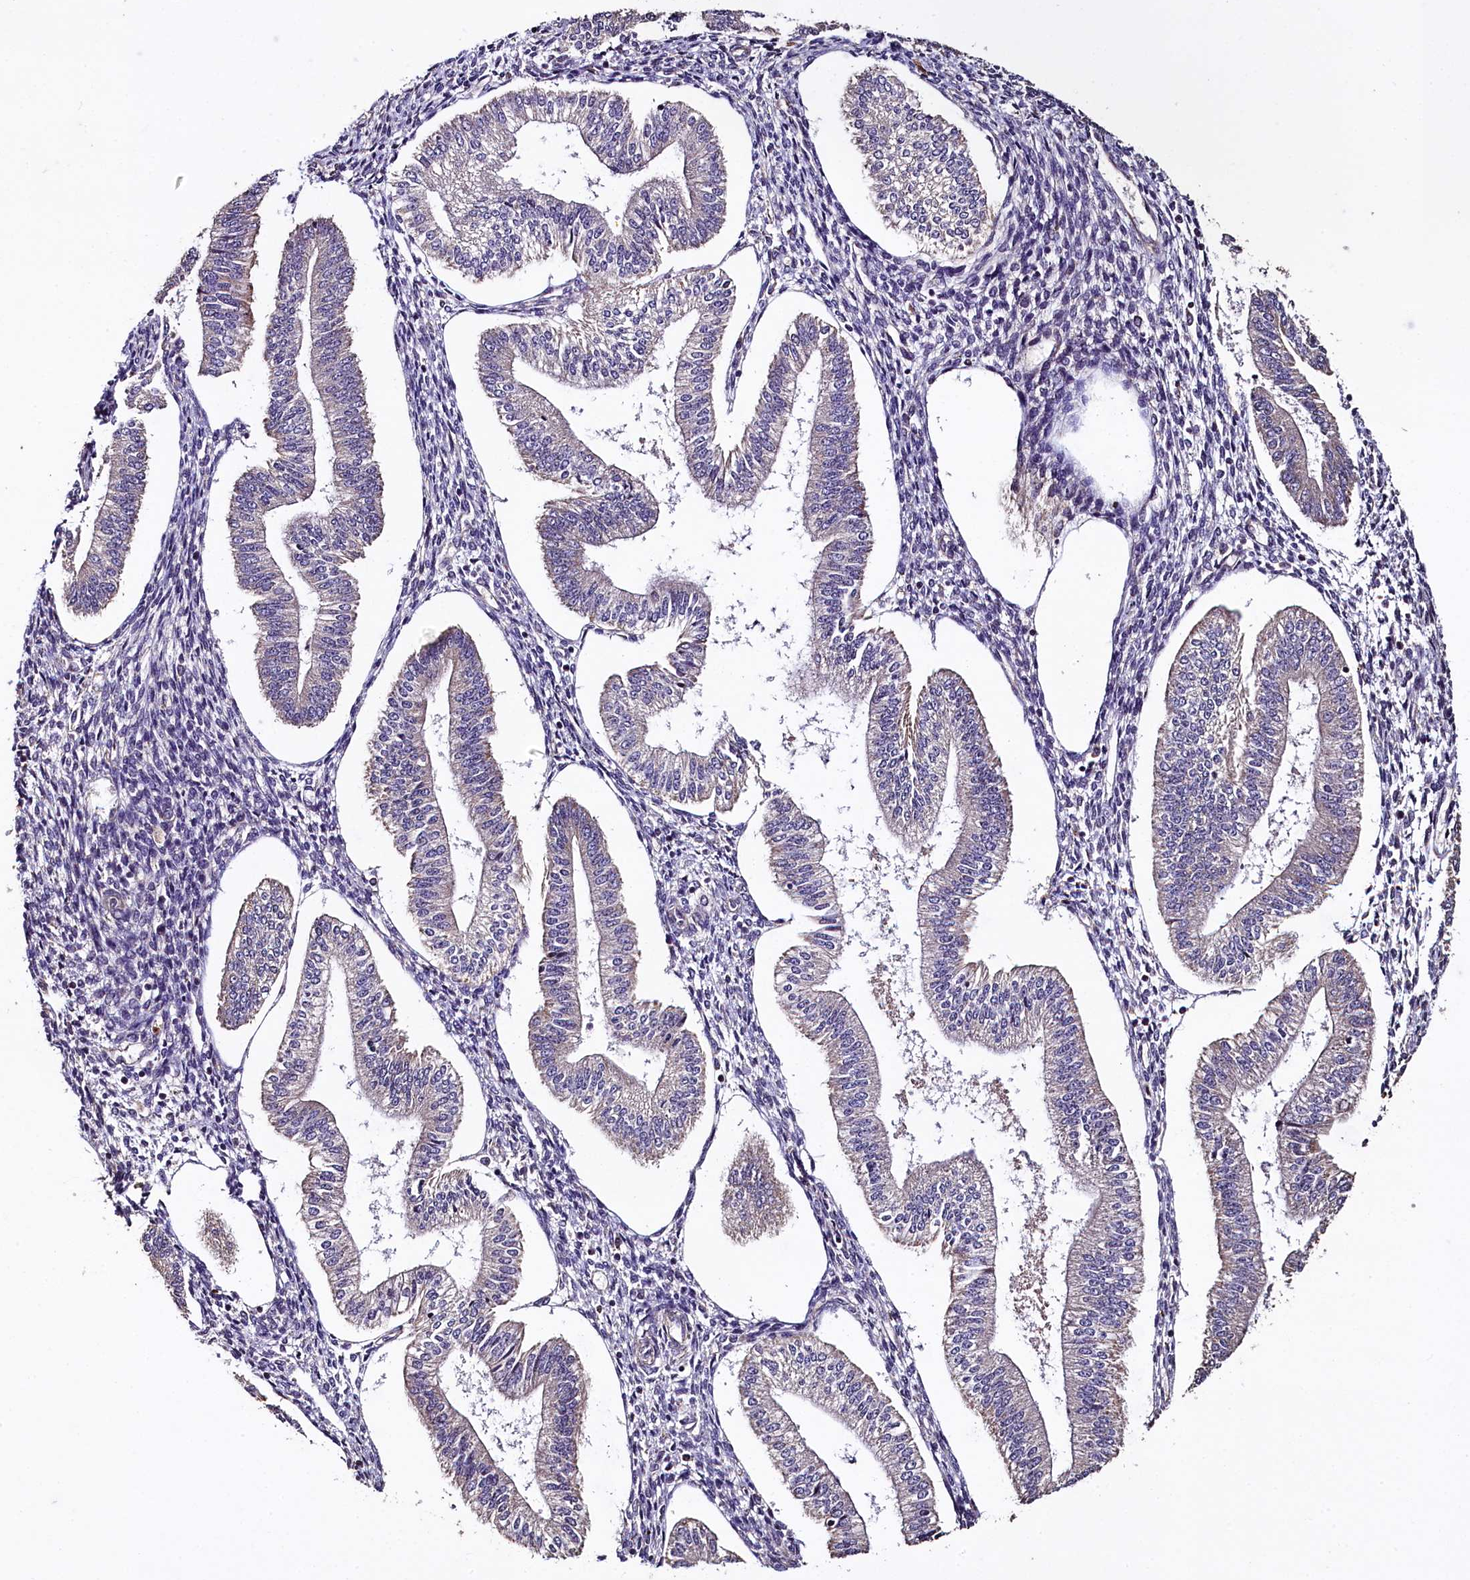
{"staining": {"intensity": "negative", "quantity": "none", "location": "none"}, "tissue": "endometrium", "cell_type": "Cells in endometrial stroma", "image_type": "normal", "snomed": [{"axis": "morphology", "description": "Normal tissue, NOS"}, {"axis": "topography", "description": "Endometrium"}], "caption": "The image exhibits no significant positivity in cells in endometrial stroma of endometrium.", "gene": "COQ9", "patient": {"sex": "female", "age": 34}}